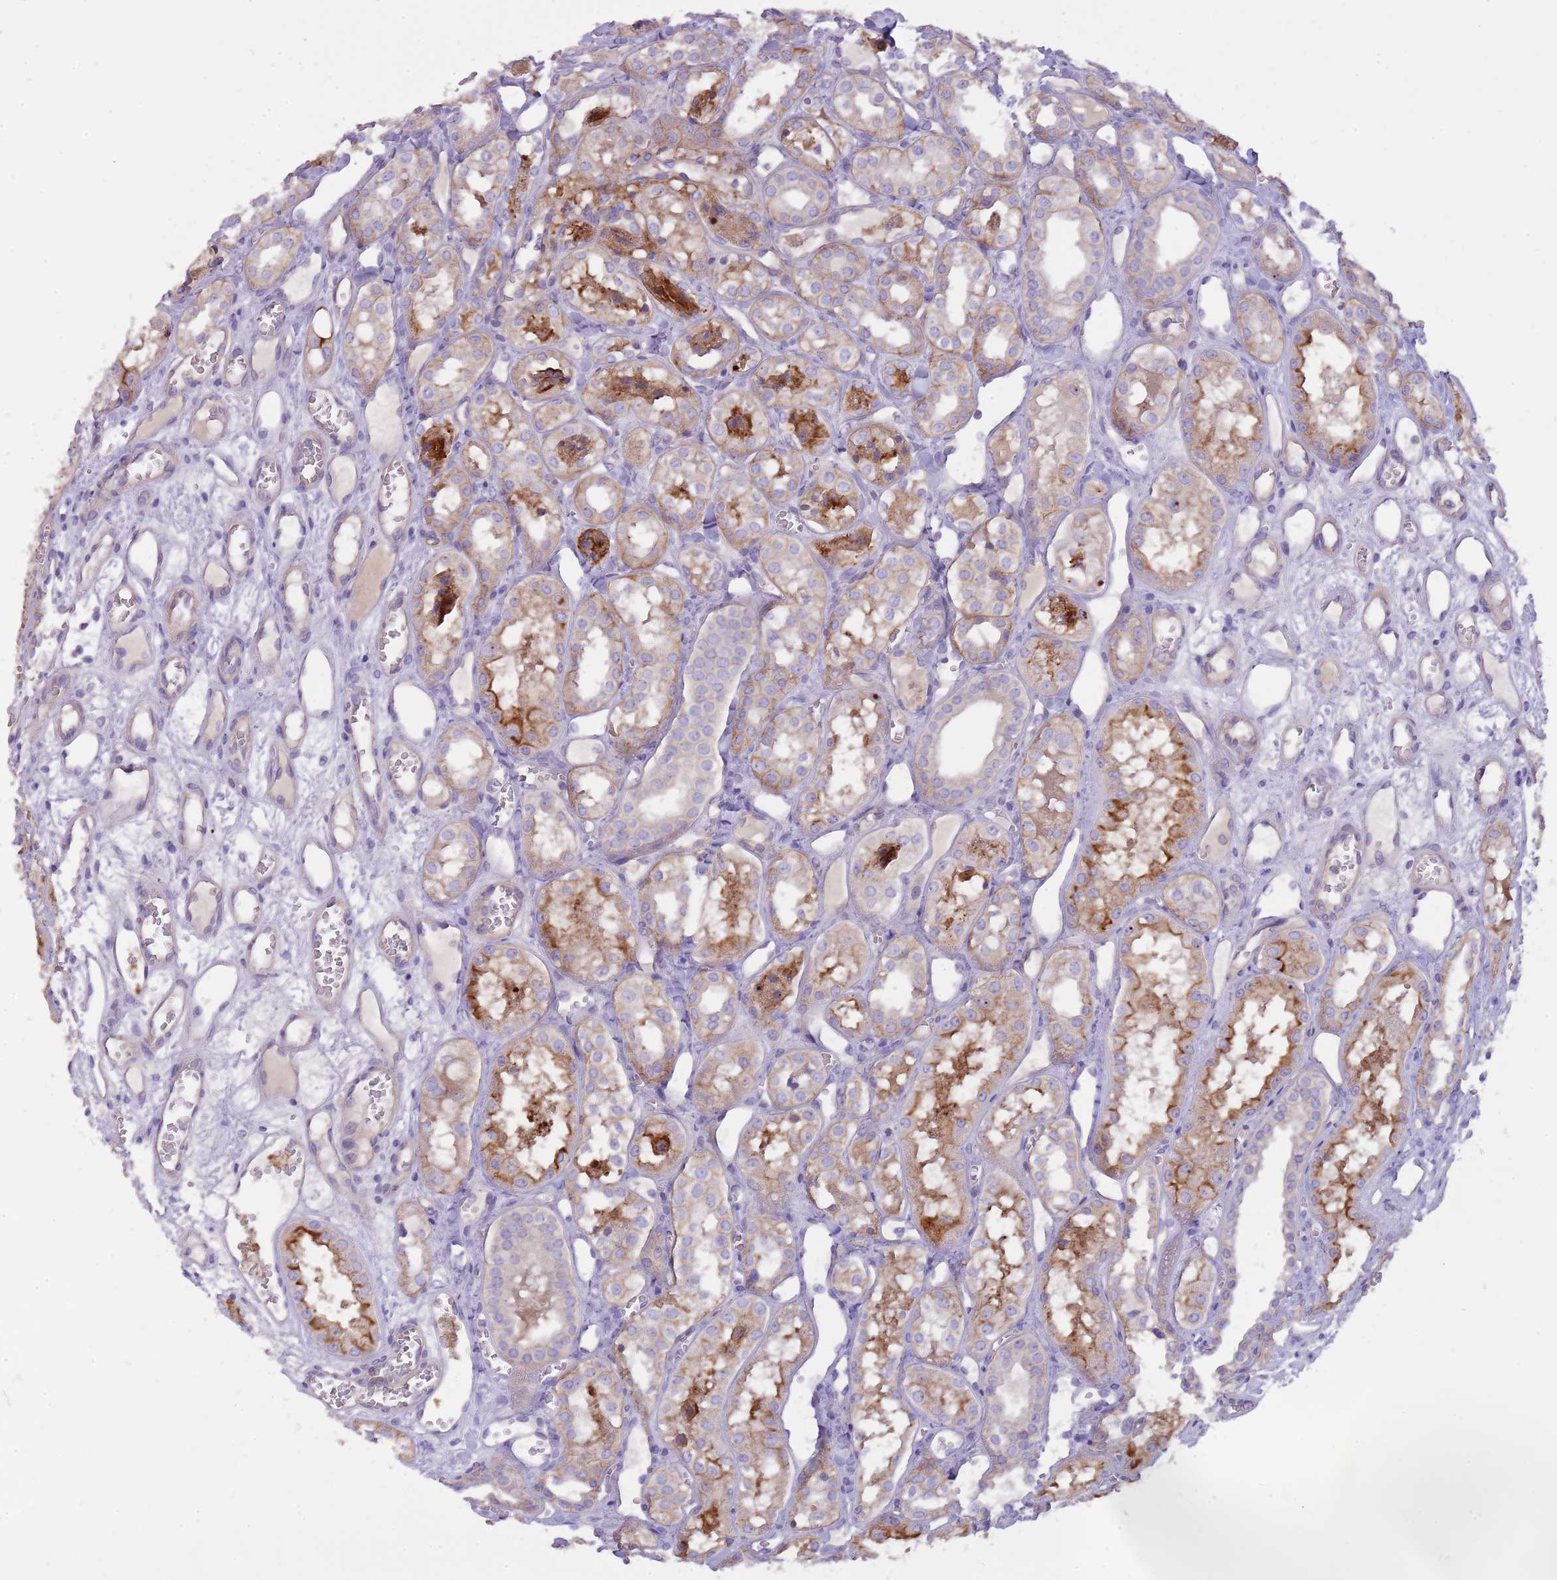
{"staining": {"intensity": "weak", "quantity": "25%-75%", "location": "cytoplasmic/membranous"}, "tissue": "kidney", "cell_type": "Cells in glomeruli", "image_type": "normal", "snomed": [{"axis": "morphology", "description": "Normal tissue, NOS"}, {"axis": "topography", "description": "Kidney"}], "caption": "Kidney stained with DAB immunohistochemistry (IHC) reveals low levels of weak cytoplasmic/membranous staining in approximately 25%-75% of cells in glomeruli. (IHC, brightfield microscopy, high magnification).", "gene": "NTN4", "patient": {"sex": "male", "age": 16}}